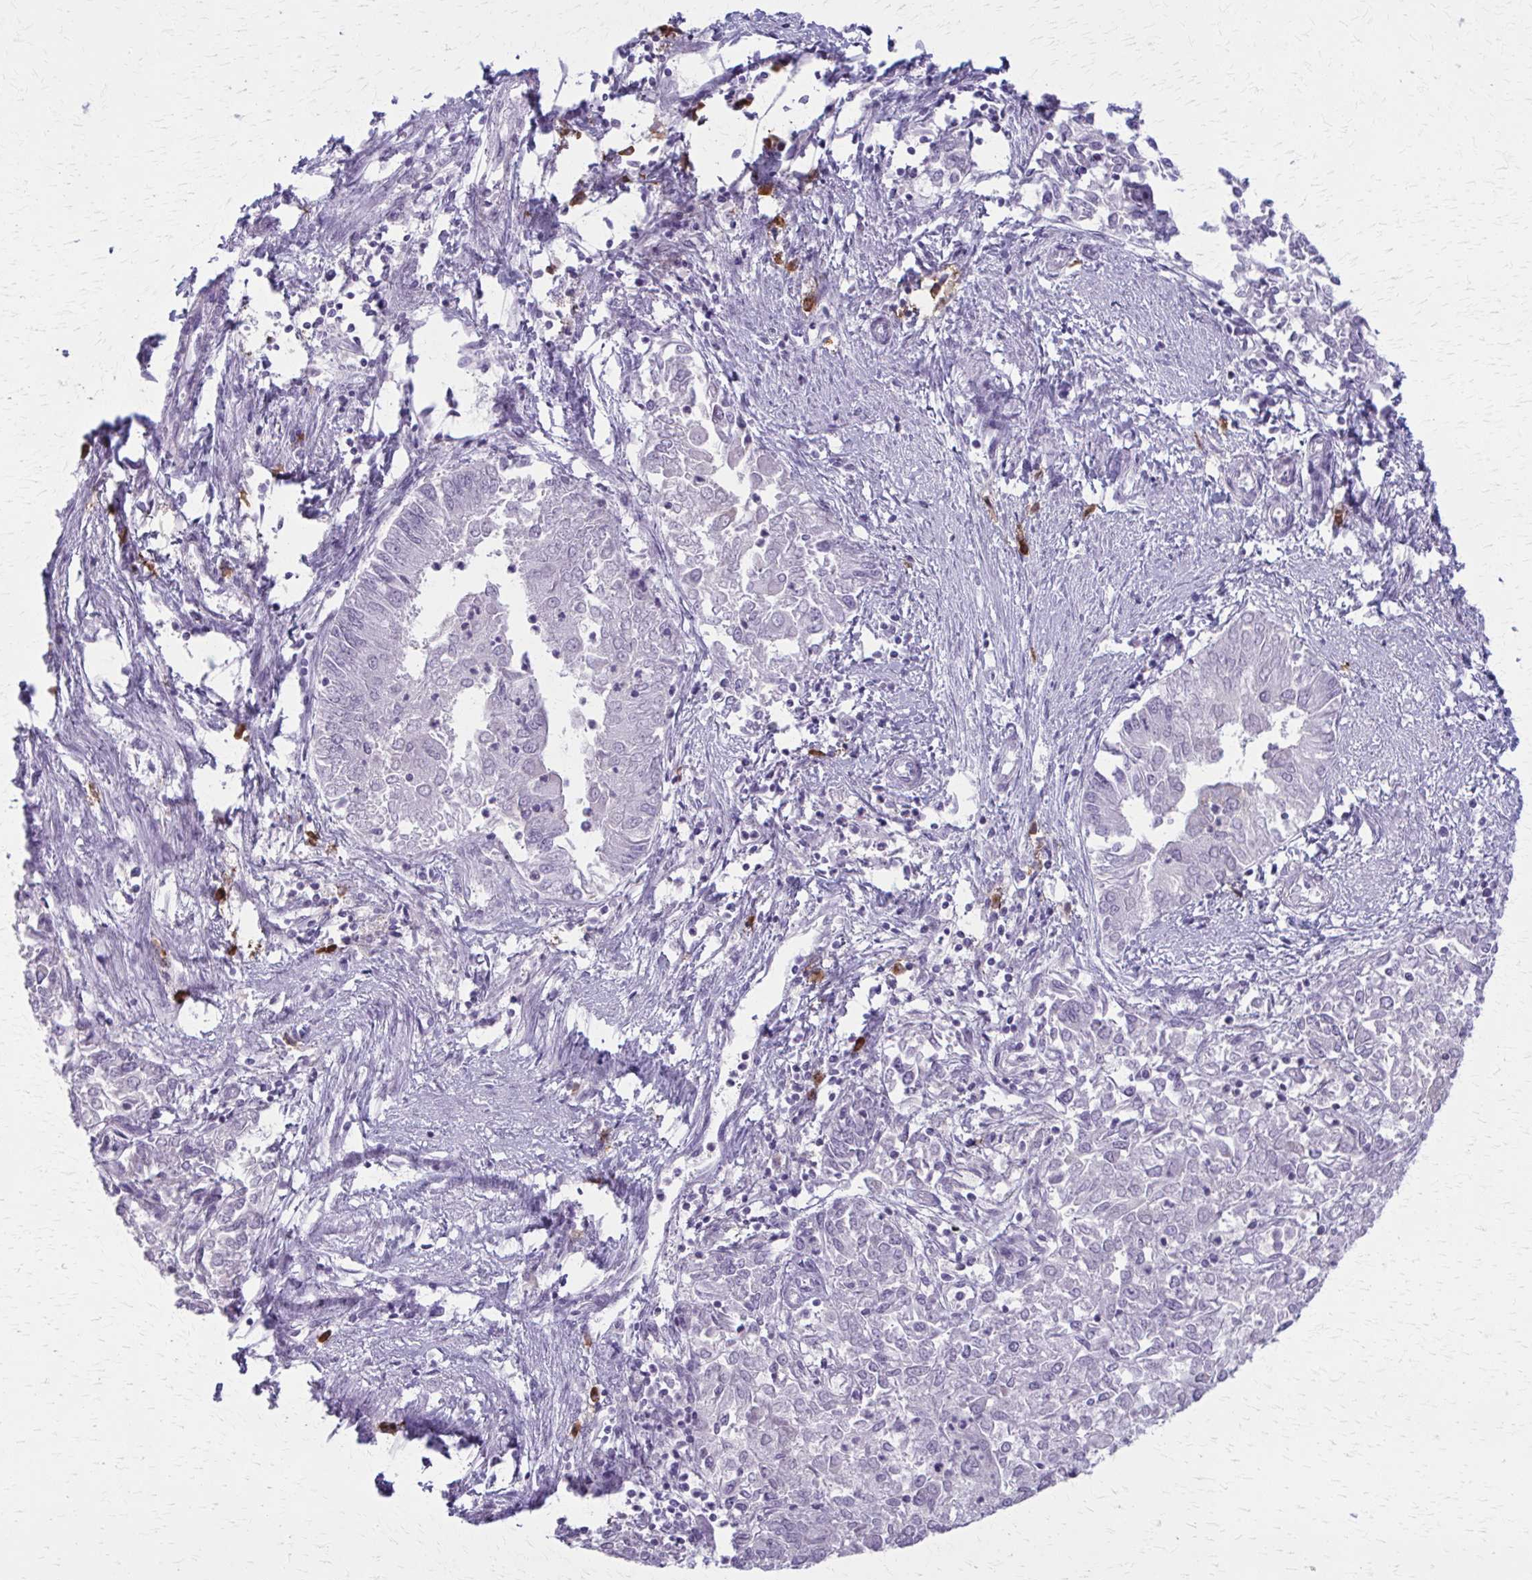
{"staining": {"intensity": "negative", "quantity": "none", "location": "none"}, "tissue": "endometrial cancer", "cell_type": "Tumor cells", "image_type": "cancer", "snomed": [{"axis": "morphology", "description": "Adenocarcinoma, NOS"}, {"axis": "topography", "description": "Endometrium"}], "caption": "There is no significant expression in tumor cells of endometrial adenocarcinoma.", "gene": "CD38", "patient": {"sex": "female", "age": 57}}